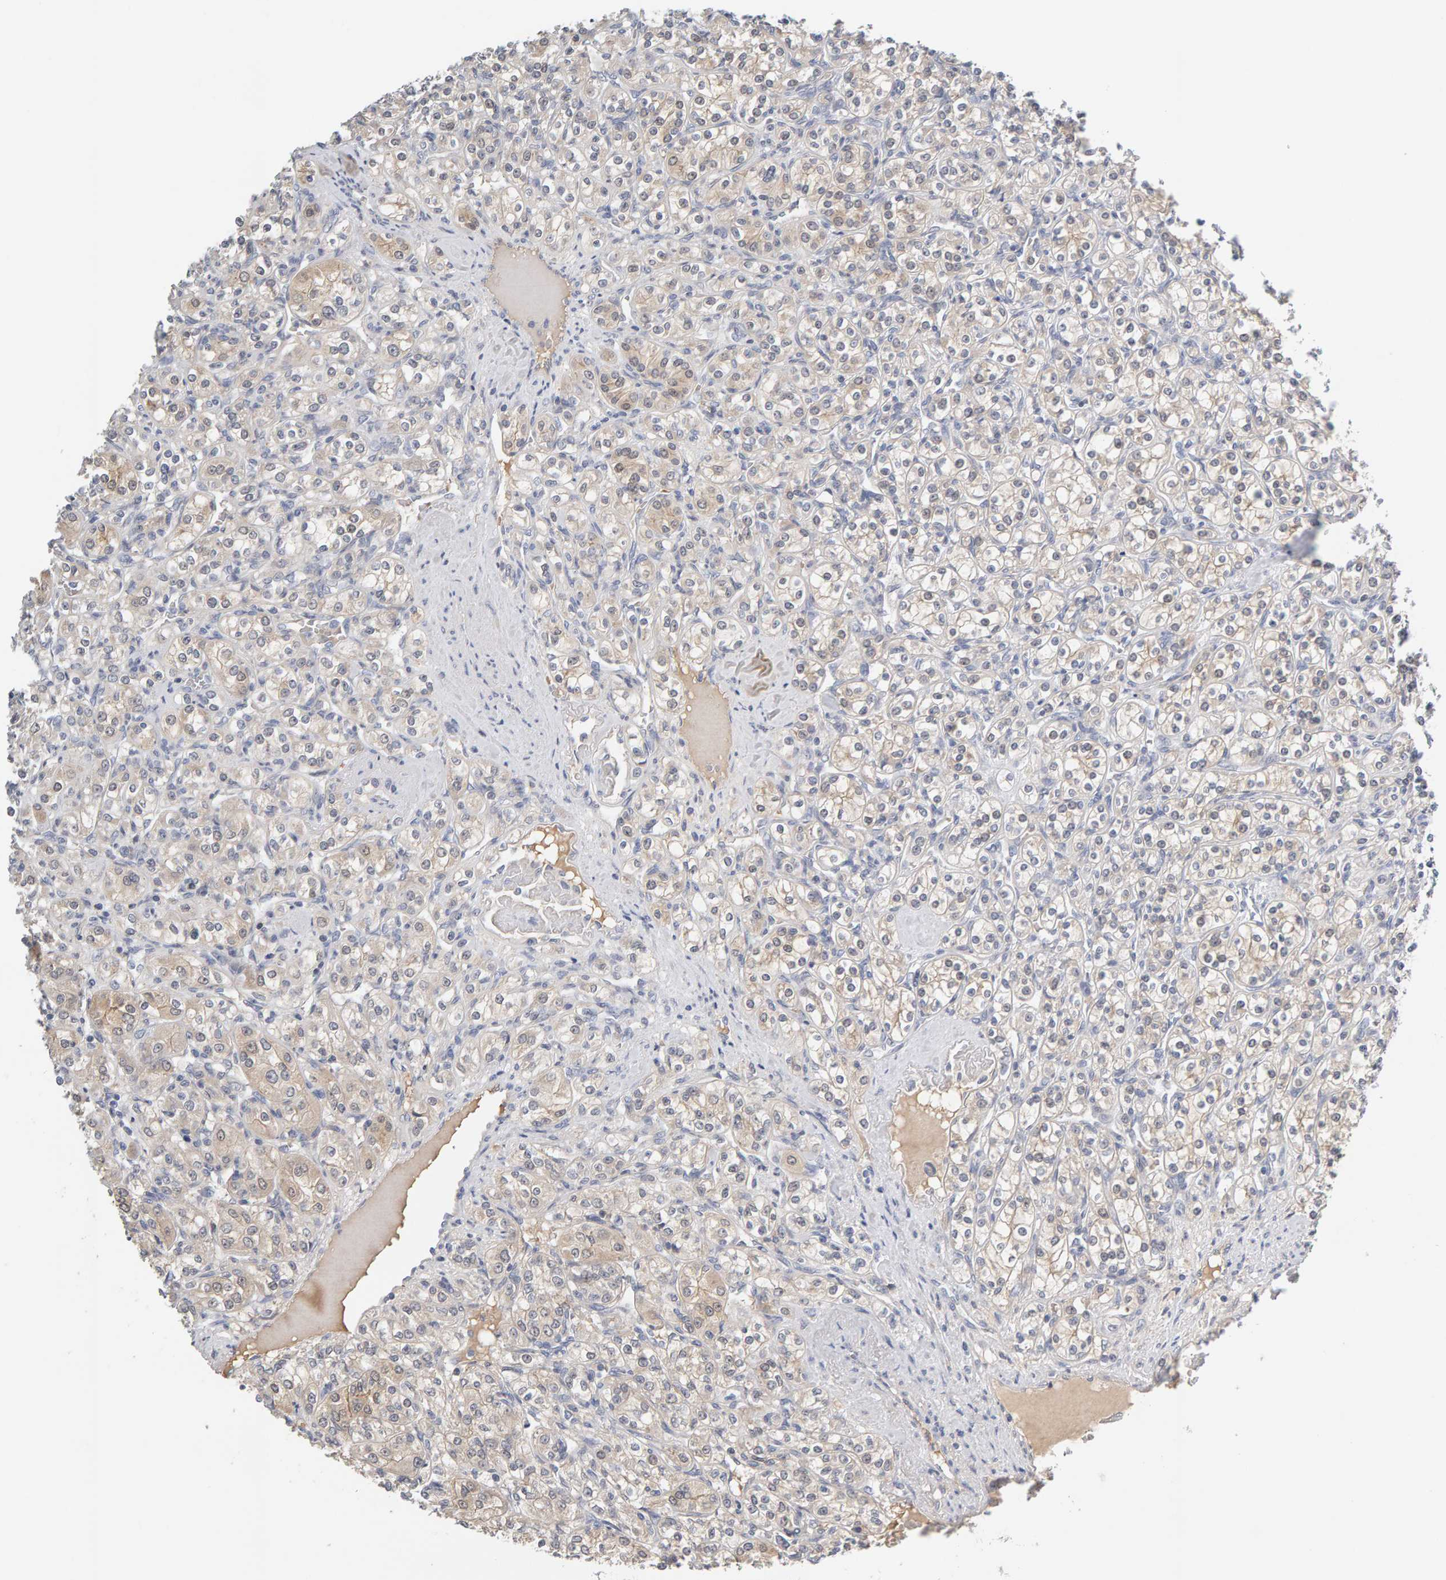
{"staining": {"intensity": "weak", "quantity": "<25%", "location": "cytoplasmic/membranous"}, "tissue": "renal cancer", "cell_type": "Tumor cells", "image_type": "cancer", "snomed": [{"axis": "morphology", "description": "Adenocarcinoma, NOS"}, {"axis": "topography", "description": "Kidney"}], "caption": "Tumor cells are negative for protein expression in human renal adenocarcinoma. Nuclei are stained in blue.", "gene": "GFUS", "patient": {"sex": "male", "age": 77}}